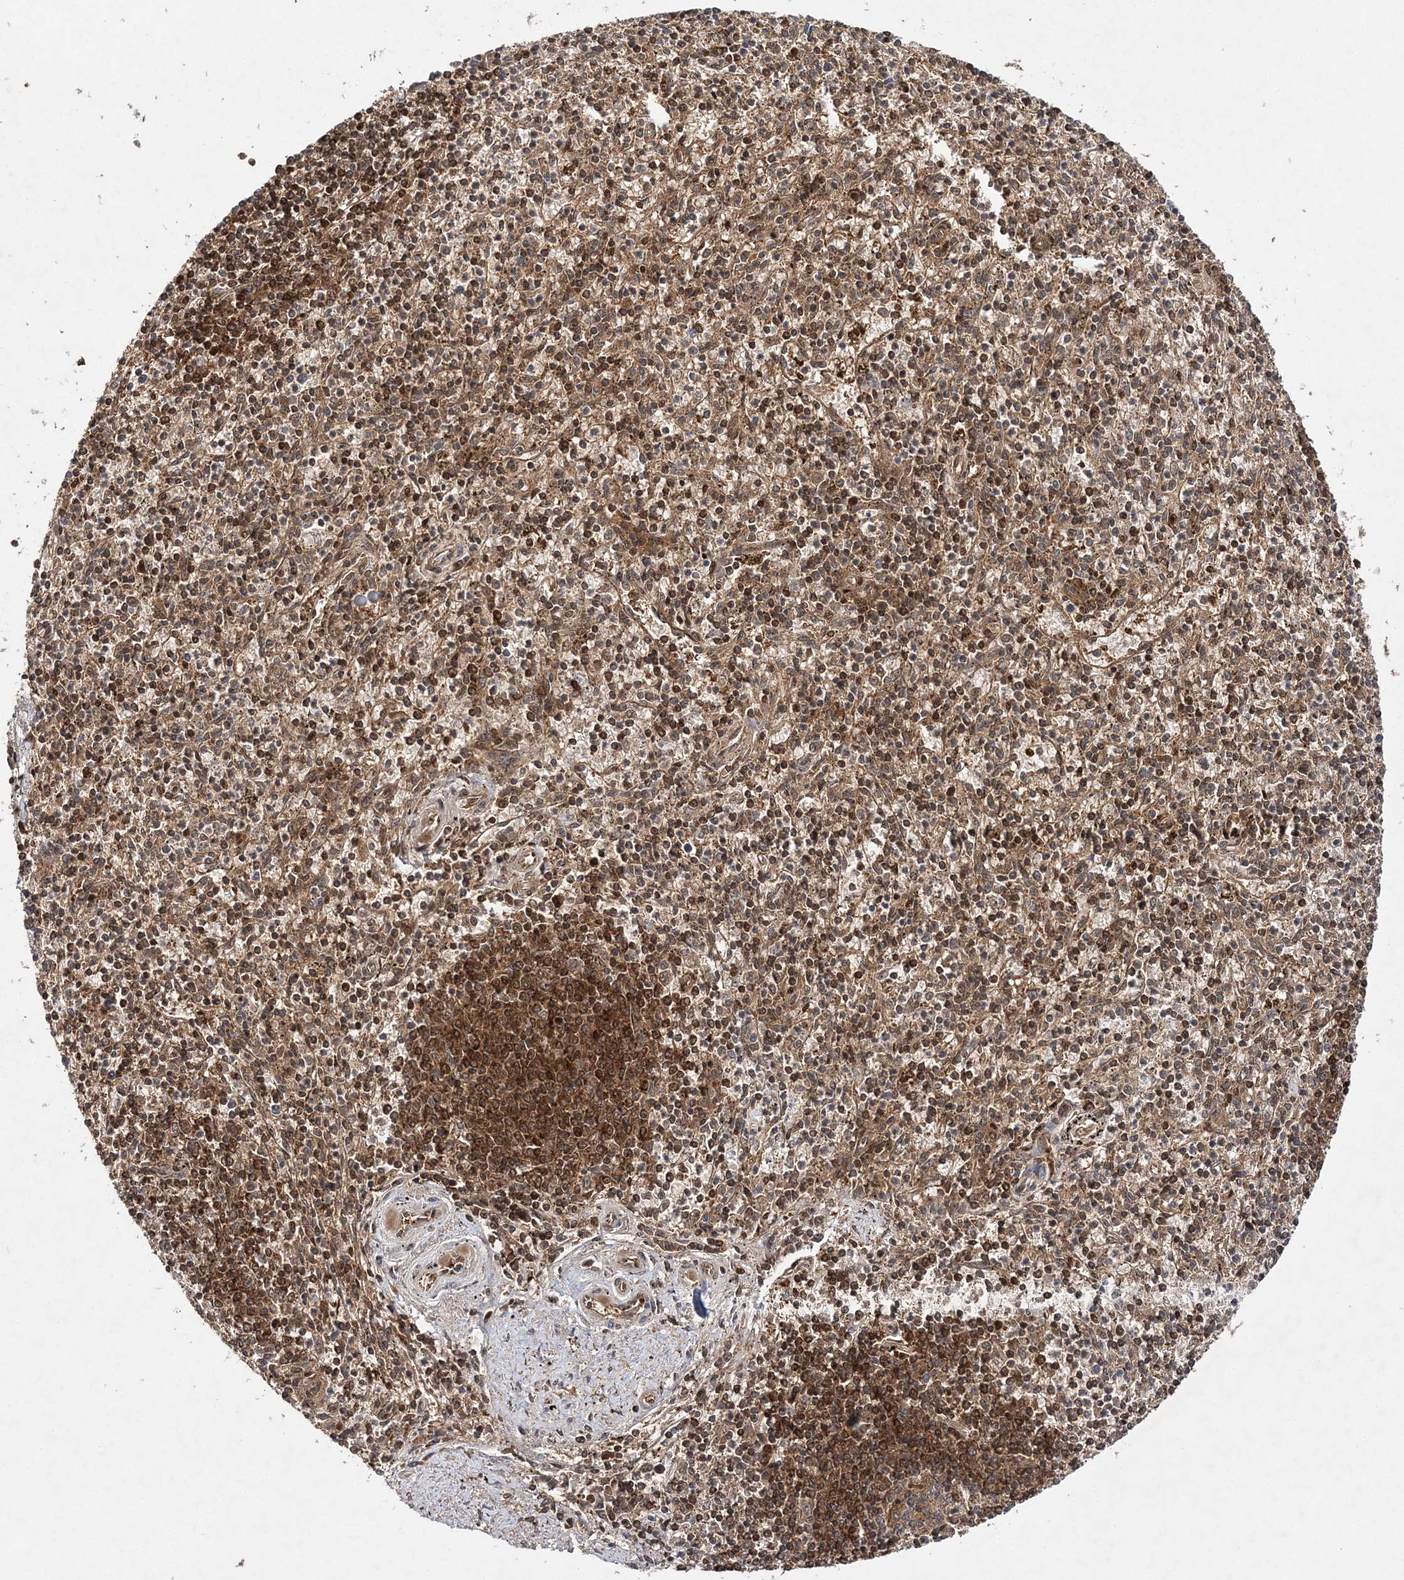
{"staining": {"intensity": "moderate", "quantity": "25%-75%", "location": "cytoplasmic/membranous"}, "tissue": "spleen", "cell_type": "Cells in red pulp", "image_type": "normal", "snomed": [{"axis": "morphology", "description": "Normal tissue, NOS"}, {"axis": "topography", "description": "Spleen"}], "caption": "Benign spleen shows moderate cytoplasmic/membranous staining in approximately 25%-75% of cells in red pulp The staining was performed using DAB (3,3'-diaminobenzidine) to visualize the protein expression in brown, while the nuclei were stained in blue with hematoxylin (Magnification: 20x)..", "gene": "NIF3L1", "patient": {"sex": "male", "age": 72}}